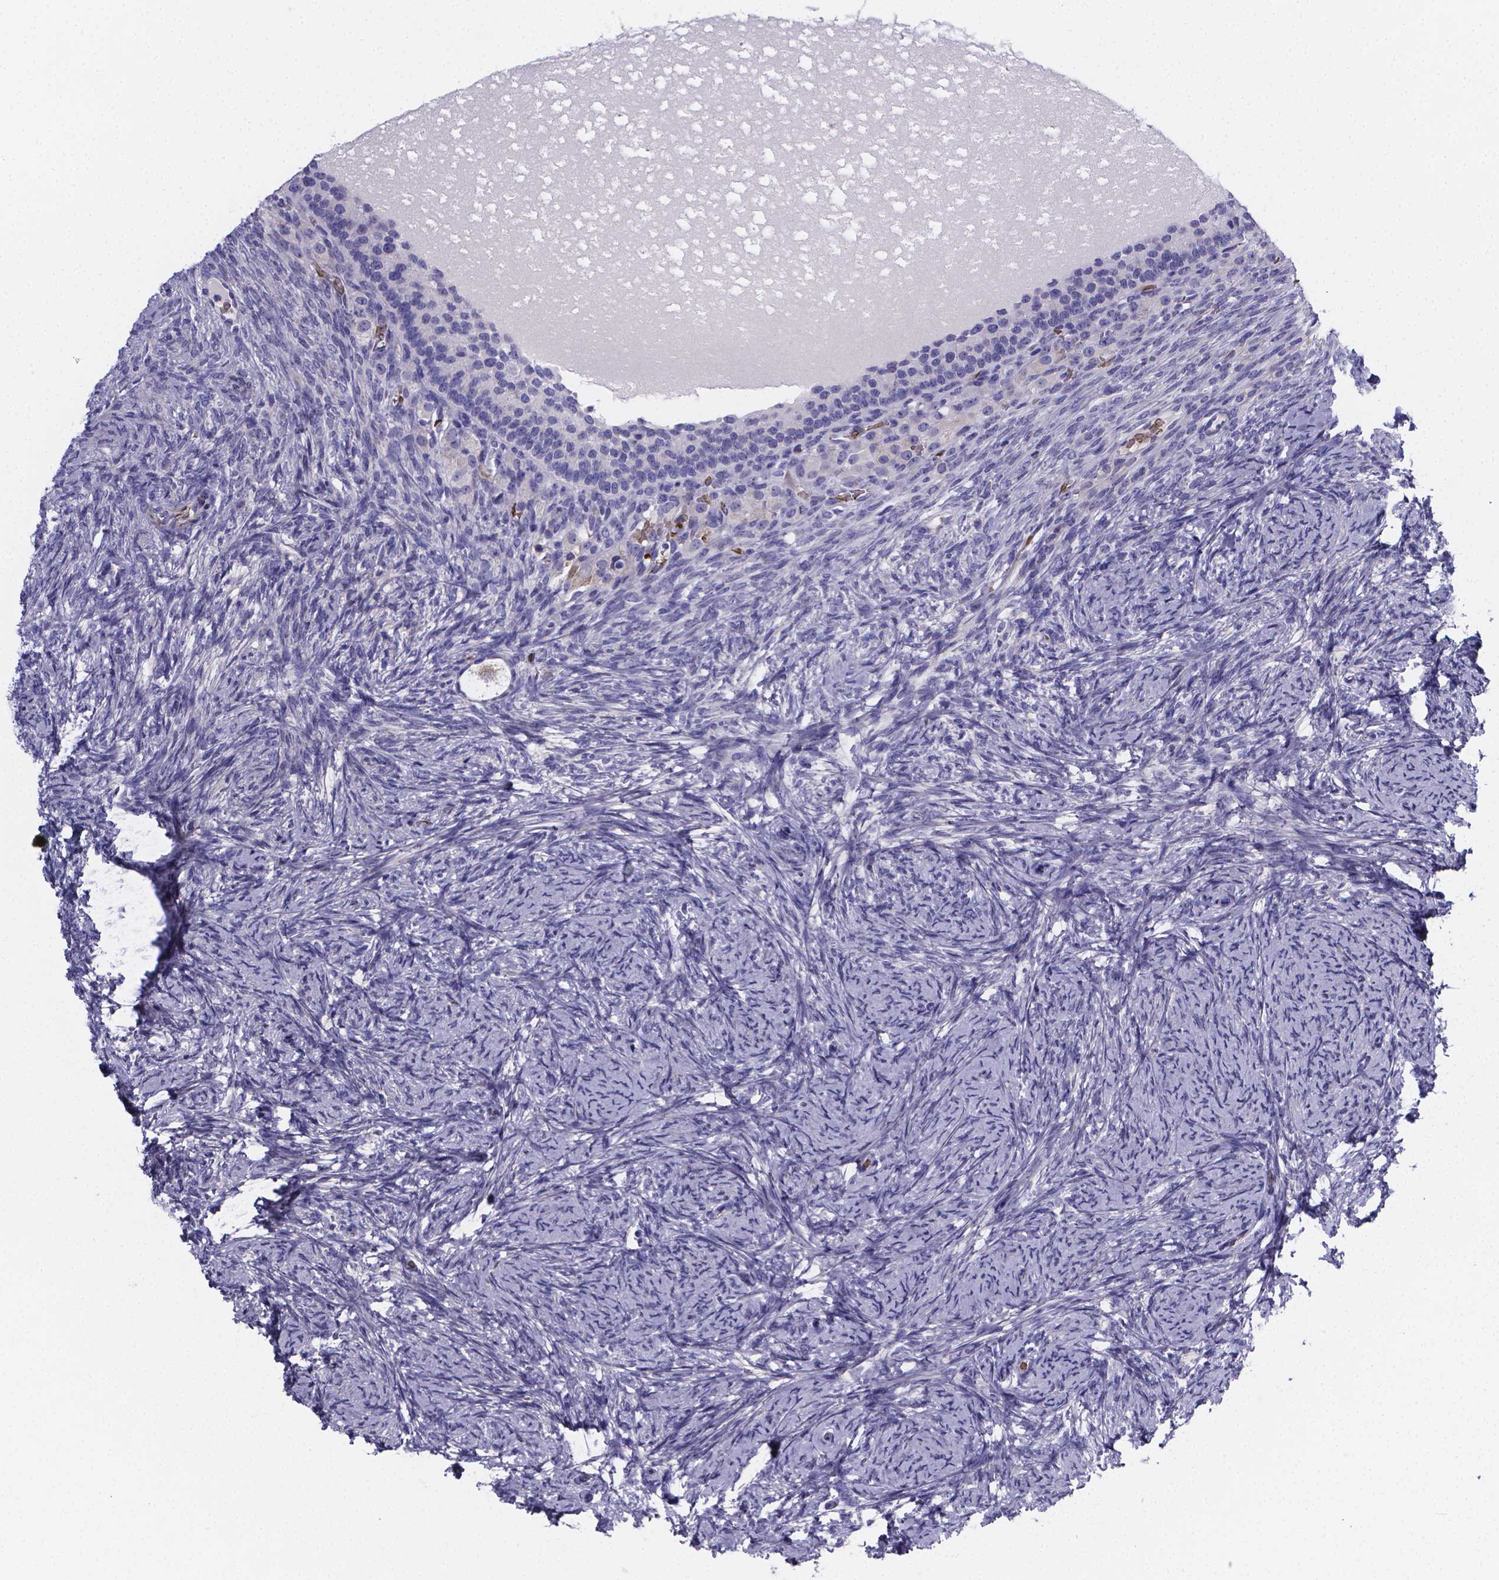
{"staining": {"intensity": "negative", "quantity": "none", "location": "none"}, "tissue": "ovary", "cell_type": "Follicle cells", "image_type": "normal", "snomed": [{"axis": "morphology", "description": "Normal tissue, NOS"}, {"axis": "topography", "description": "Ovary"}], "caption": "Protein analysis of unremarkable ovary shows no significant positivity in follicle cells.", "gene": "GABRA3", "patient": {"sex": "female", "age": 34}}